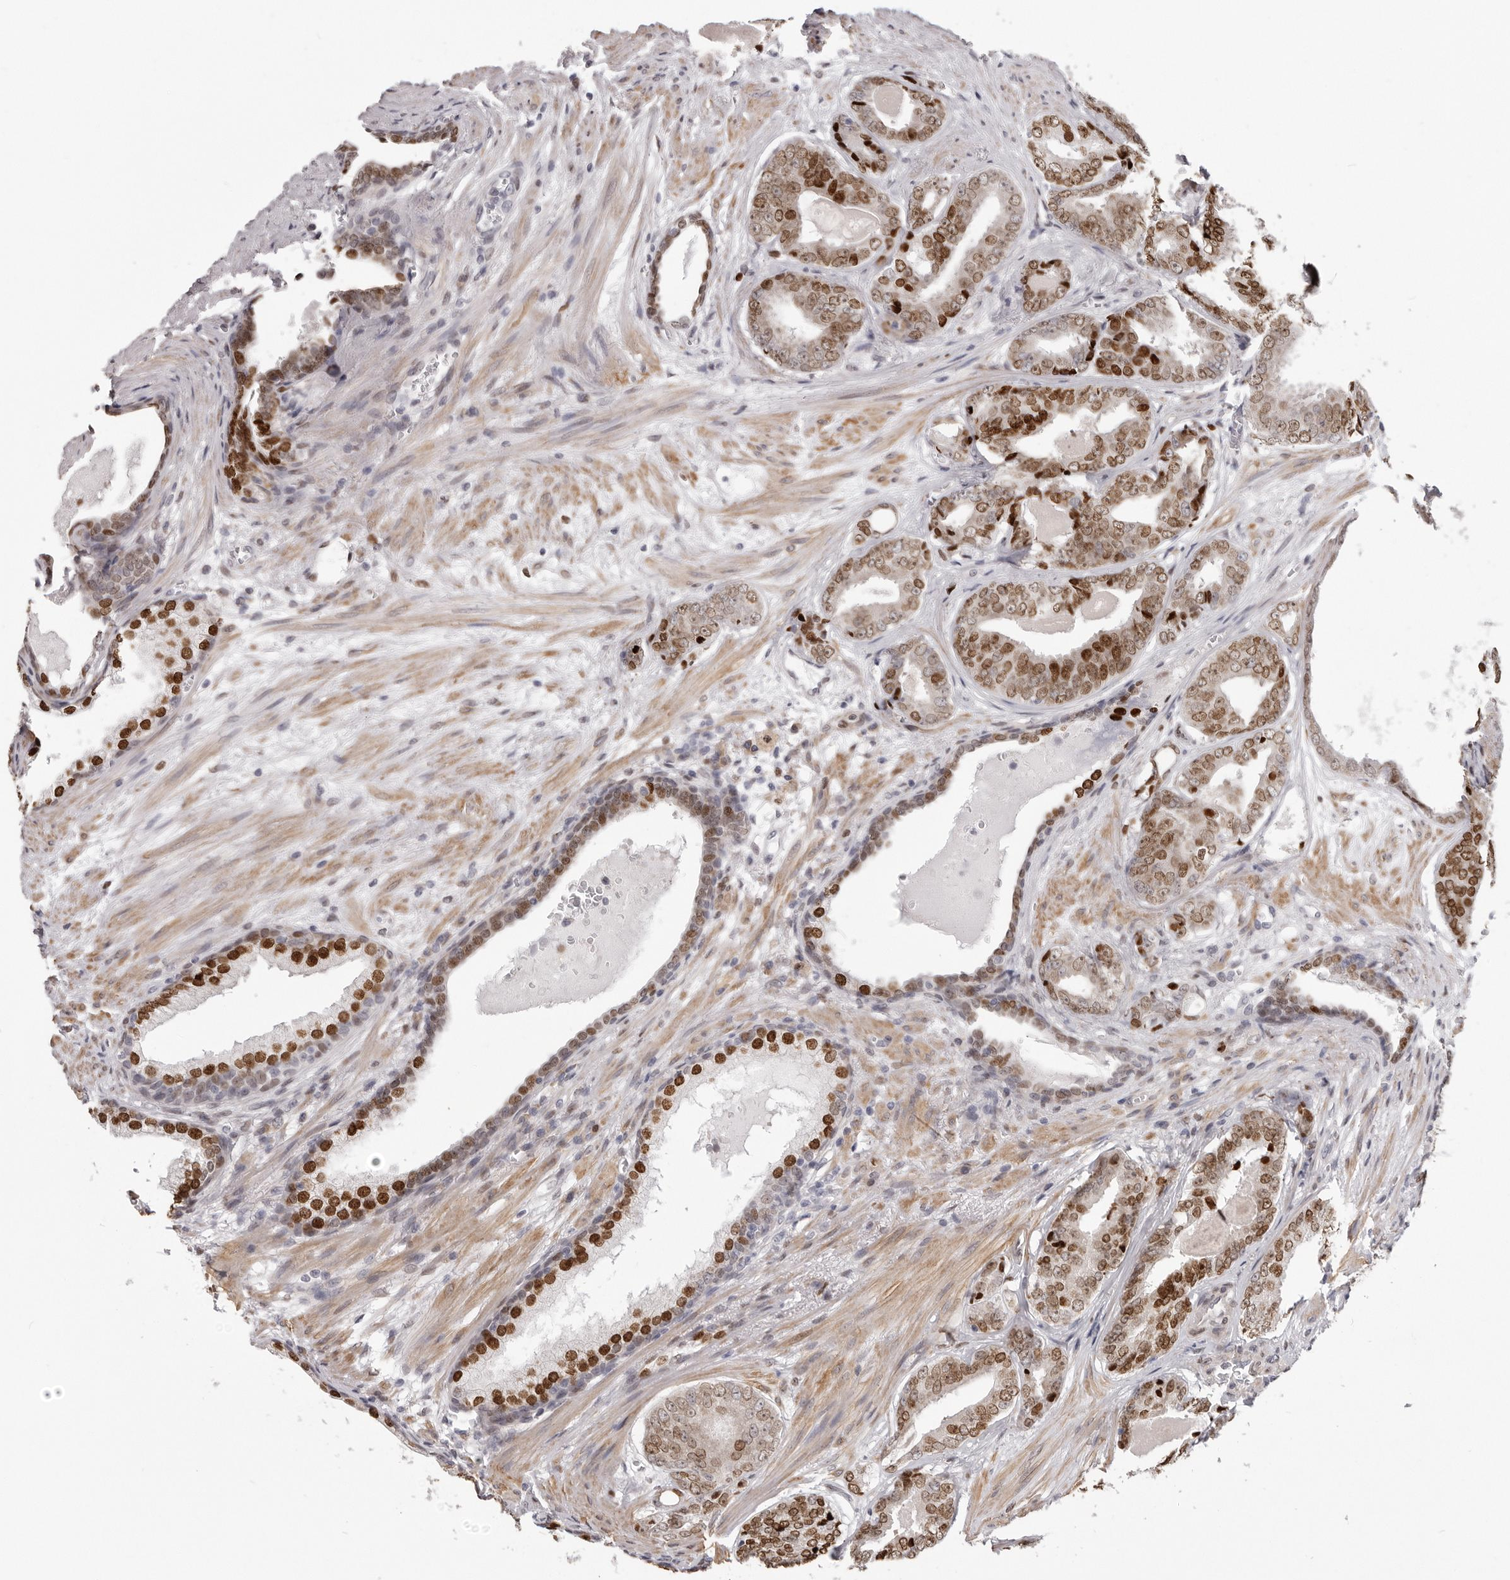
{"staining": {"intensity": "strong", "quantity": ">75%", "location": "nuclear"}, "tissue": "prostate cancer", "cell_type": "Tumor cells", "image_type": "cancer", "snomed": [{"axis": "morphology", "description": "Adenocarcinoma, Medium grade"}, {"axis": "topography", "description": "Prostate"}], "caption": "Strong nuclear expression for a protein is identified in about >75% of tumor cells of adenocarcinoma (medium-grade) (prostate) using immunohistochemistry (IHC).", "gene": "SRP19", "patient": {"sex": "male", "age": 79}}